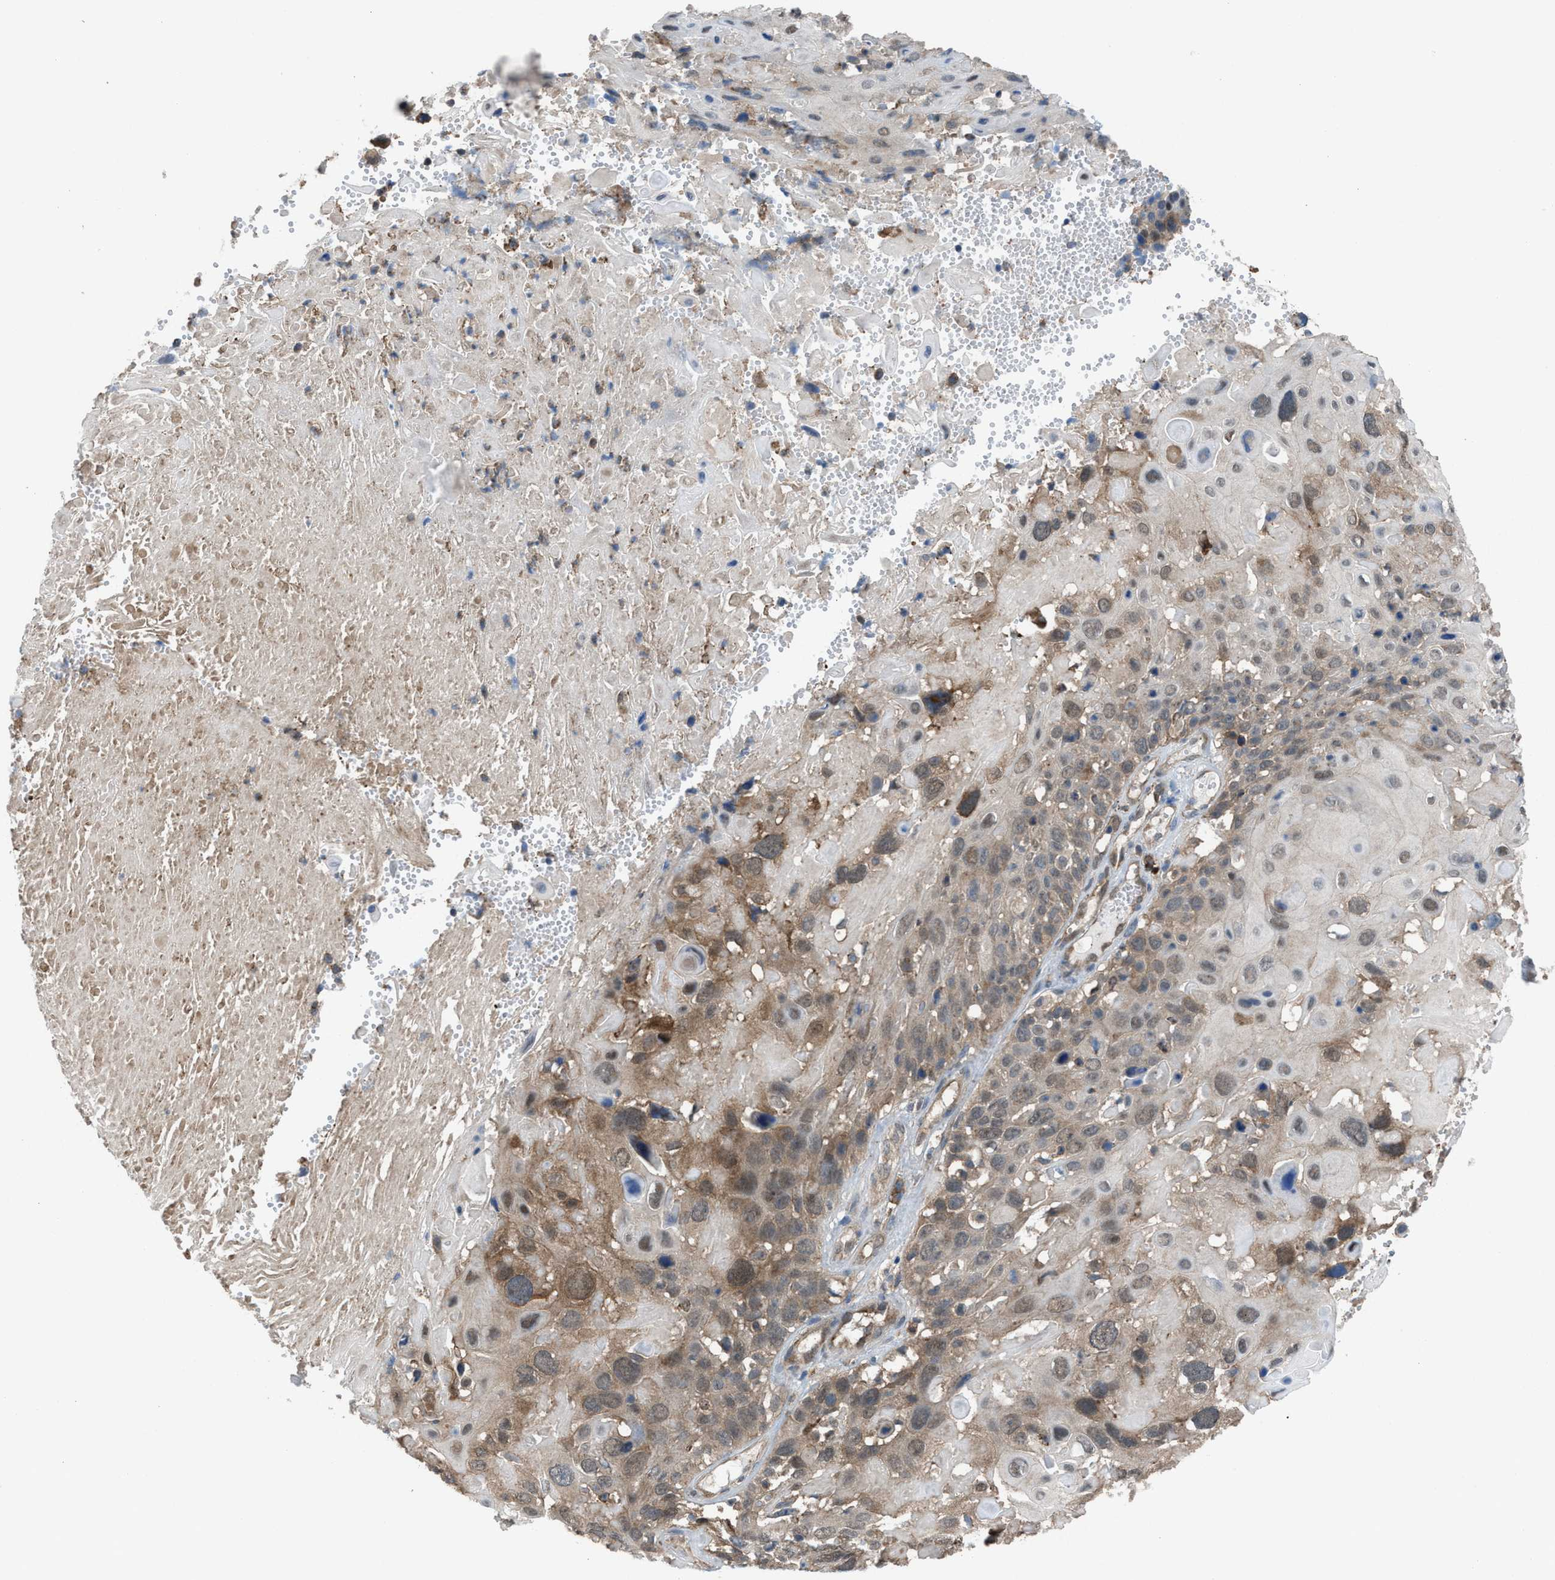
{"staining": {"intensity": "moderate", "quantity": "25%-75%", "location": "cytoplasmic/membranous"}, "tissue": "cervical cancer", "cell_type": "Tumor cells", "image_type": "cancer", "snomed": [{"axis": "morphology", "description": "Squamous cell carcinoma, NOS"}, {"axis": "topography", "description": "Cervix"}], "caption": "Cervical cancer stained with a protein marker demonstrates moderate staining in tumor cells.", "gene": "PLAA", "patient": {"sex": "female", "age": 74}}